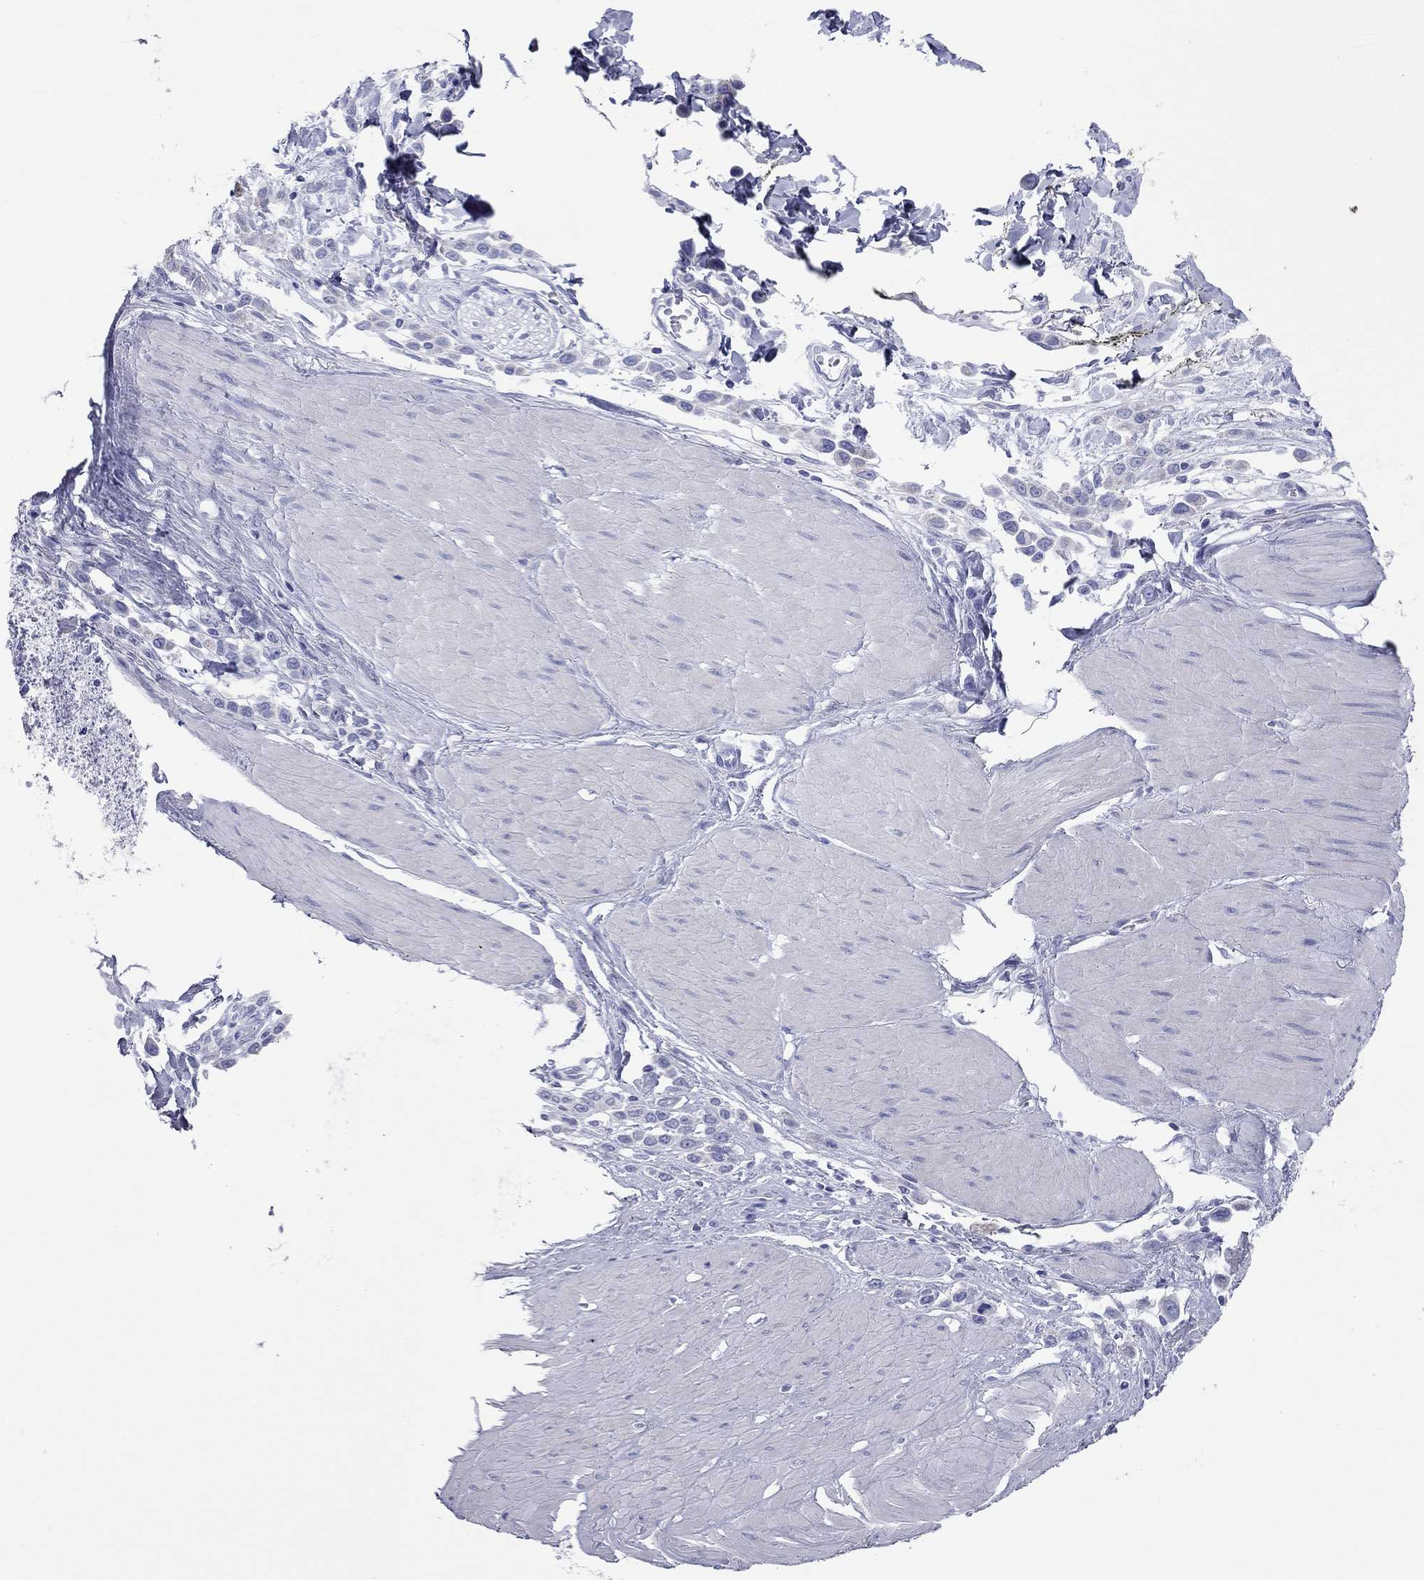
{"staining": {"intensity": "negative", "quantity": "none", "location": "none"}, "tissue": "stomach cancer", "cell_type": "Tumor cells", "image_type": "cancer", "snomed": [{"axis": "morphology", "description": "Adenocarcinoma, NOS"}, {"axis": "topography", "description": "Stomach"}], "caption": "Tumor cells are negative for protein expression in human stomach cancer (adenocarcinoma). Brightfield microscopy of immunohistochemistry stained with DAB (brown) and hematoxylin (blue), captured at high magnification.", "gene": "VSIG10", "patient": {"sex": "male", "age": 47}}